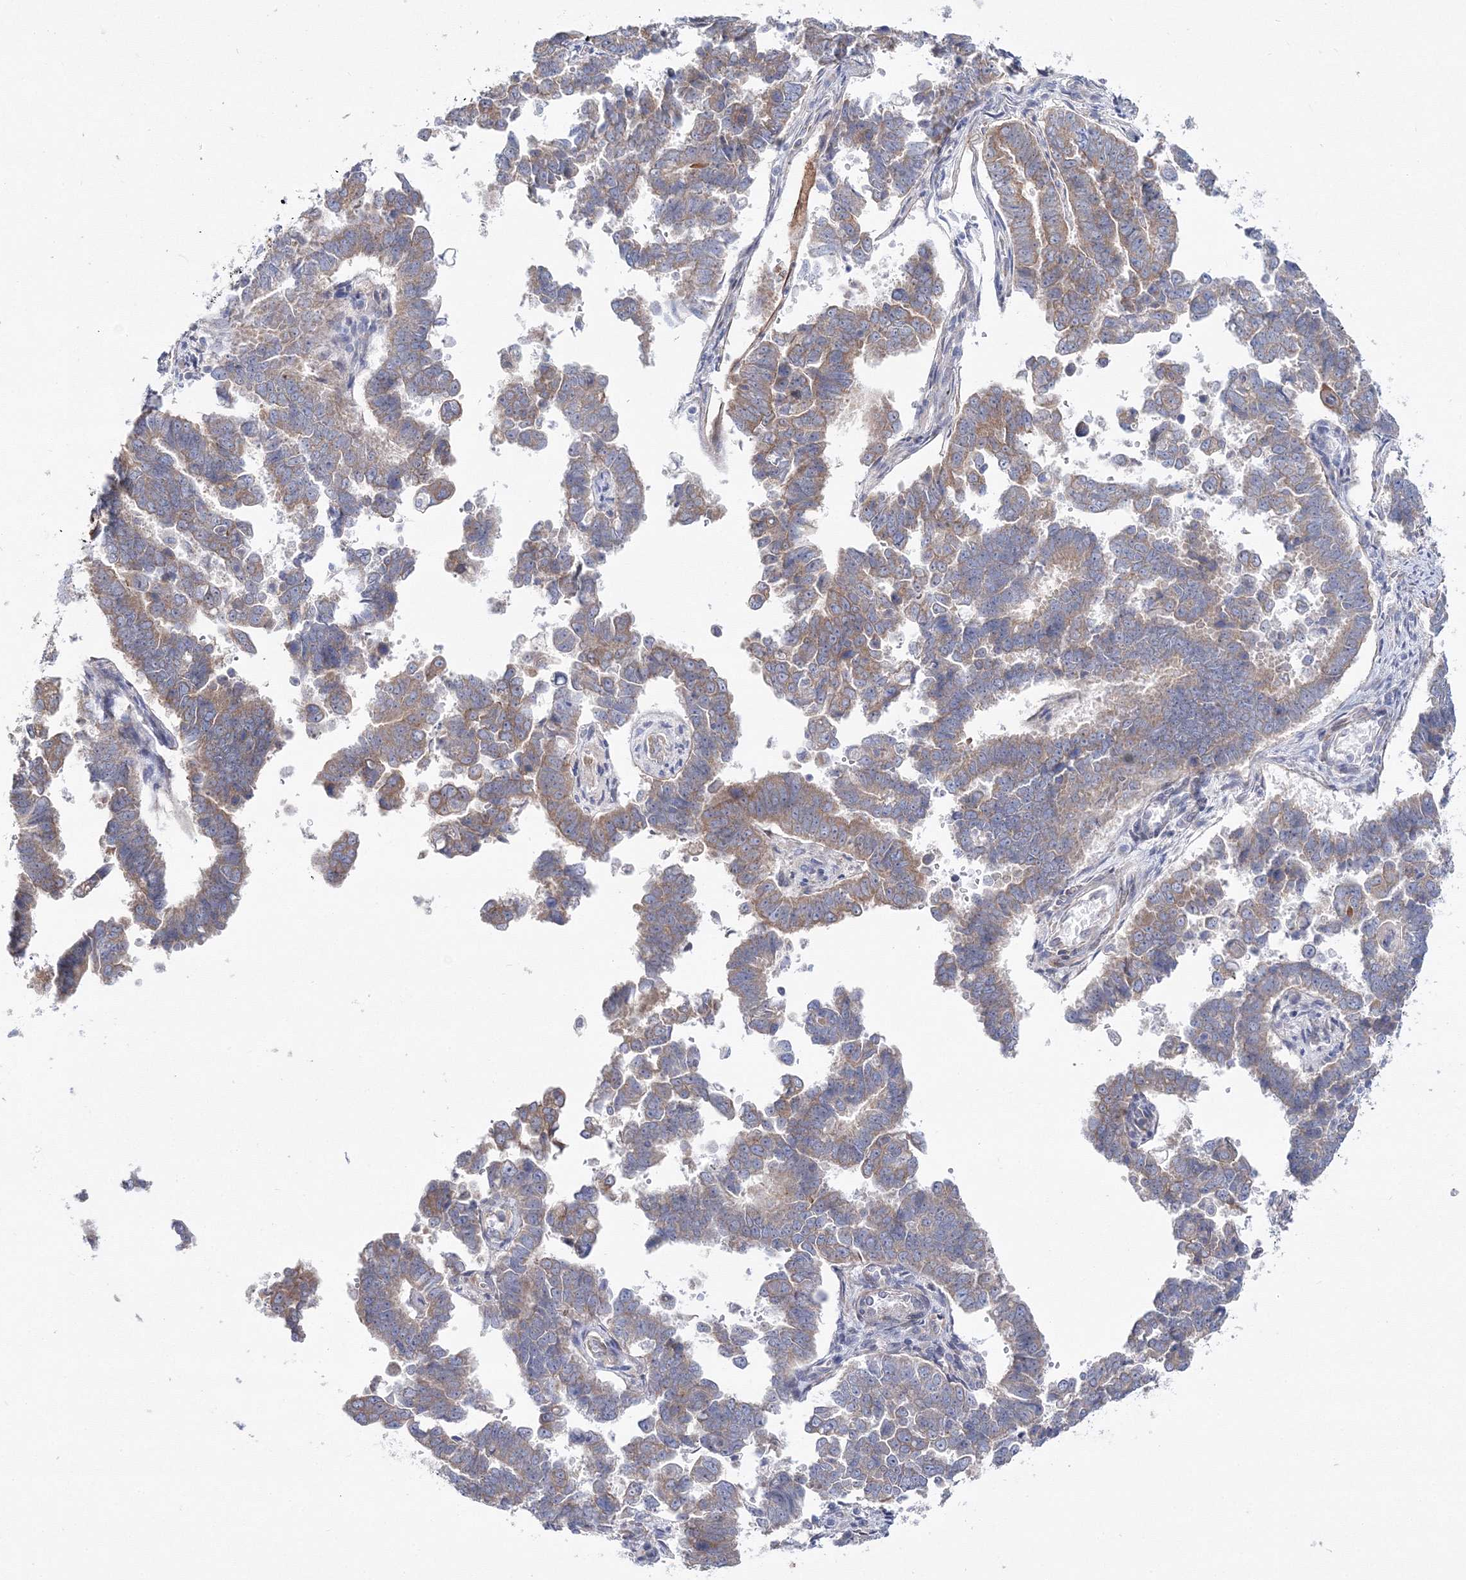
{"staining": {"intensity": "weak", "quantity": ">75%", "location": "cytoplasmic/membranous"}, "tissue": "endometrial cancer", "cell_type": "Tumor cells", "image_type": "cancer", "snomed": [{"axis": "morphology", "description": "Adenocarcinoma, NOS"}, {"axis": "topography", "description": "Endometrium"}], "caption": "Immunohistochemistry photomicrograph of human endometrial adenocarcinoma stained for a protein (brown), which demonstrates low levels of weak cytoplasmic/membranous positivity in approximately >75% of tumor cells.", "gene": "ARHGAP32", "patient": {"sex": "female", "age": 75}}